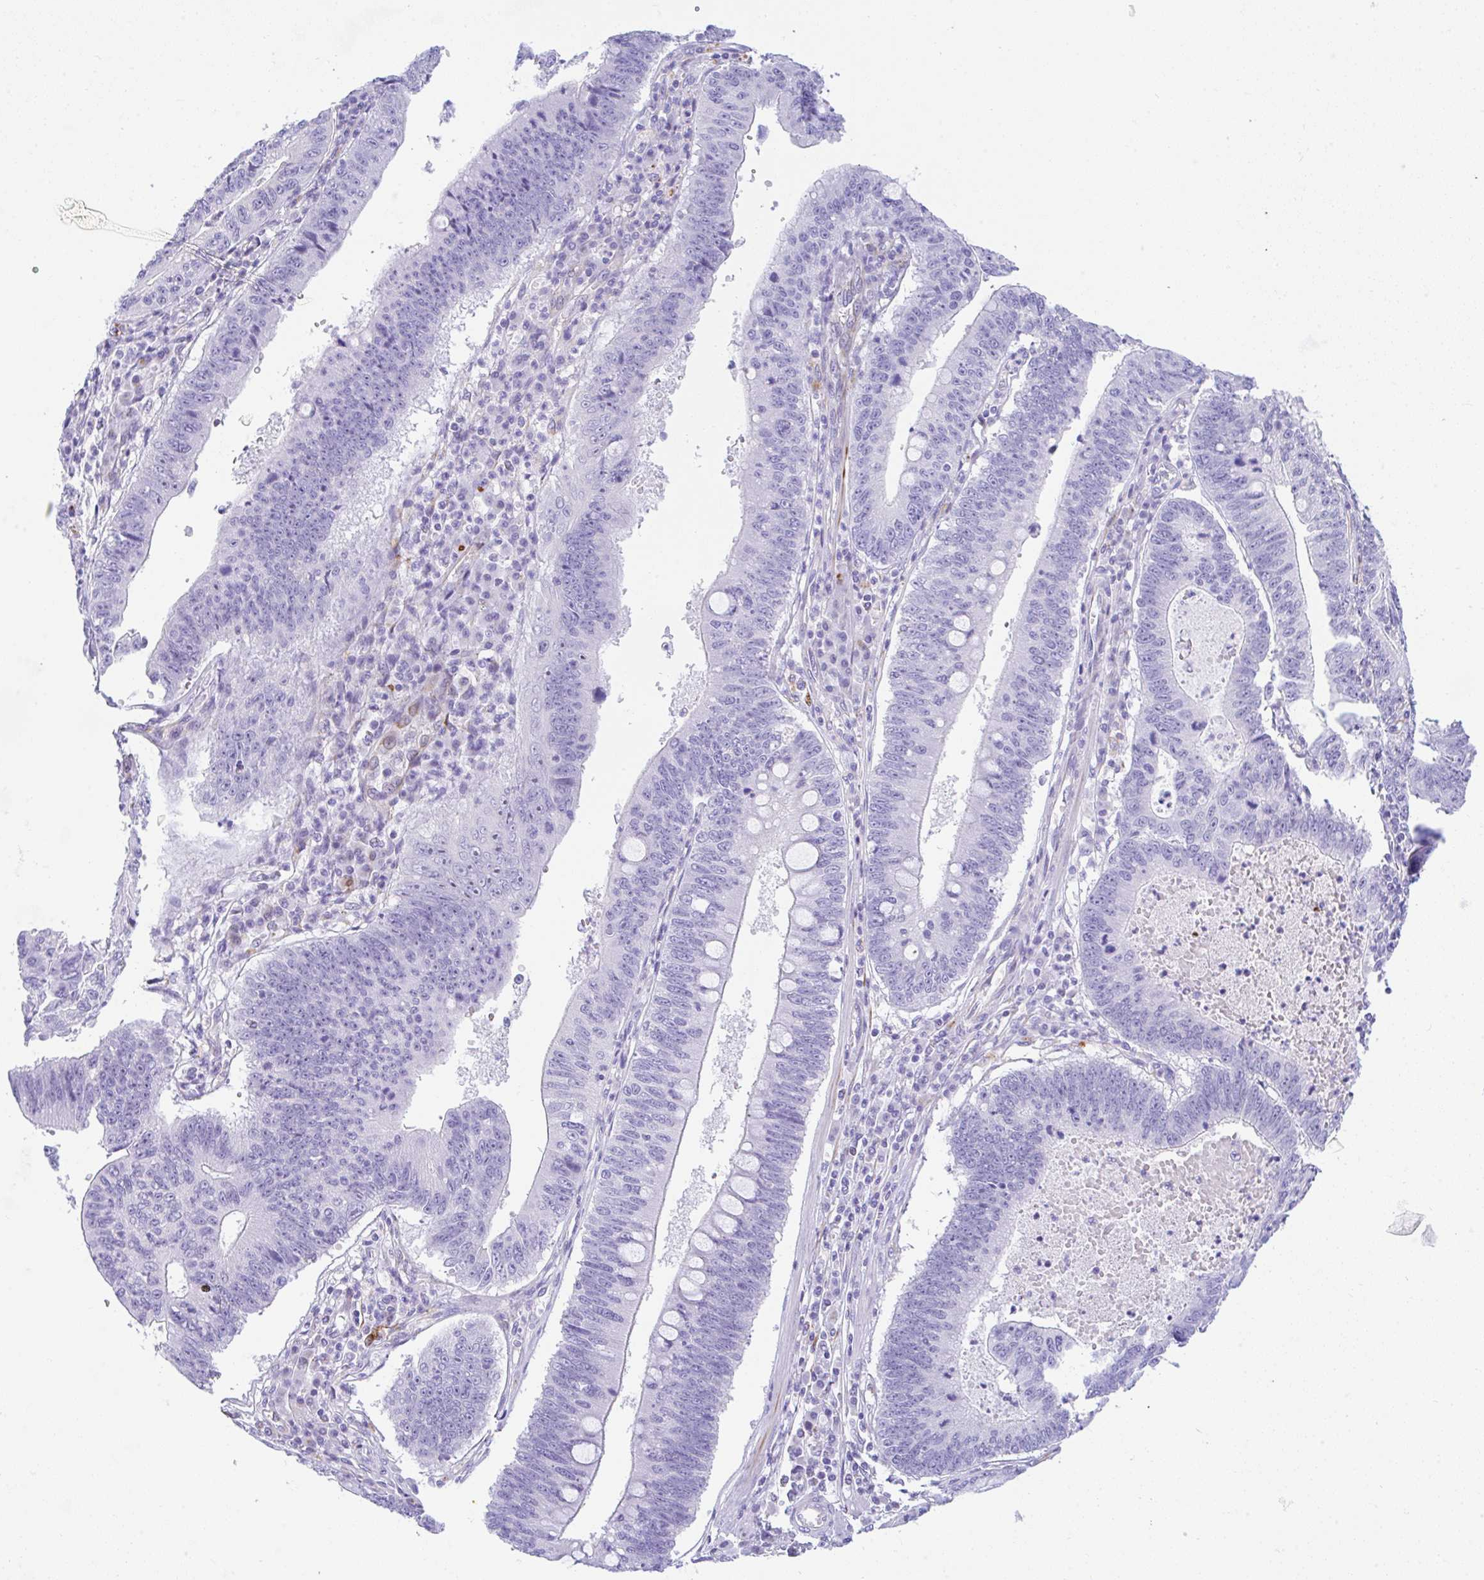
{"staining": {"intensity": "negative", "quantity": "none", "location": "none"}, "tissue": "stomach cancer", "cell_type": "Tumor cells", "image_type": "cancer", "snomed": [{"axis": "morphology", "description": "Adenocarcinoma, NOS"}, {"axis": "topography", "description": "Stomach"}], "caption": "This is an IHC micrograph of human stomach adenocarcinoma. There is no expression in tumor cells.", "gene": "NDUFAF8", "patient": {"sex": "male", "age": 59}}